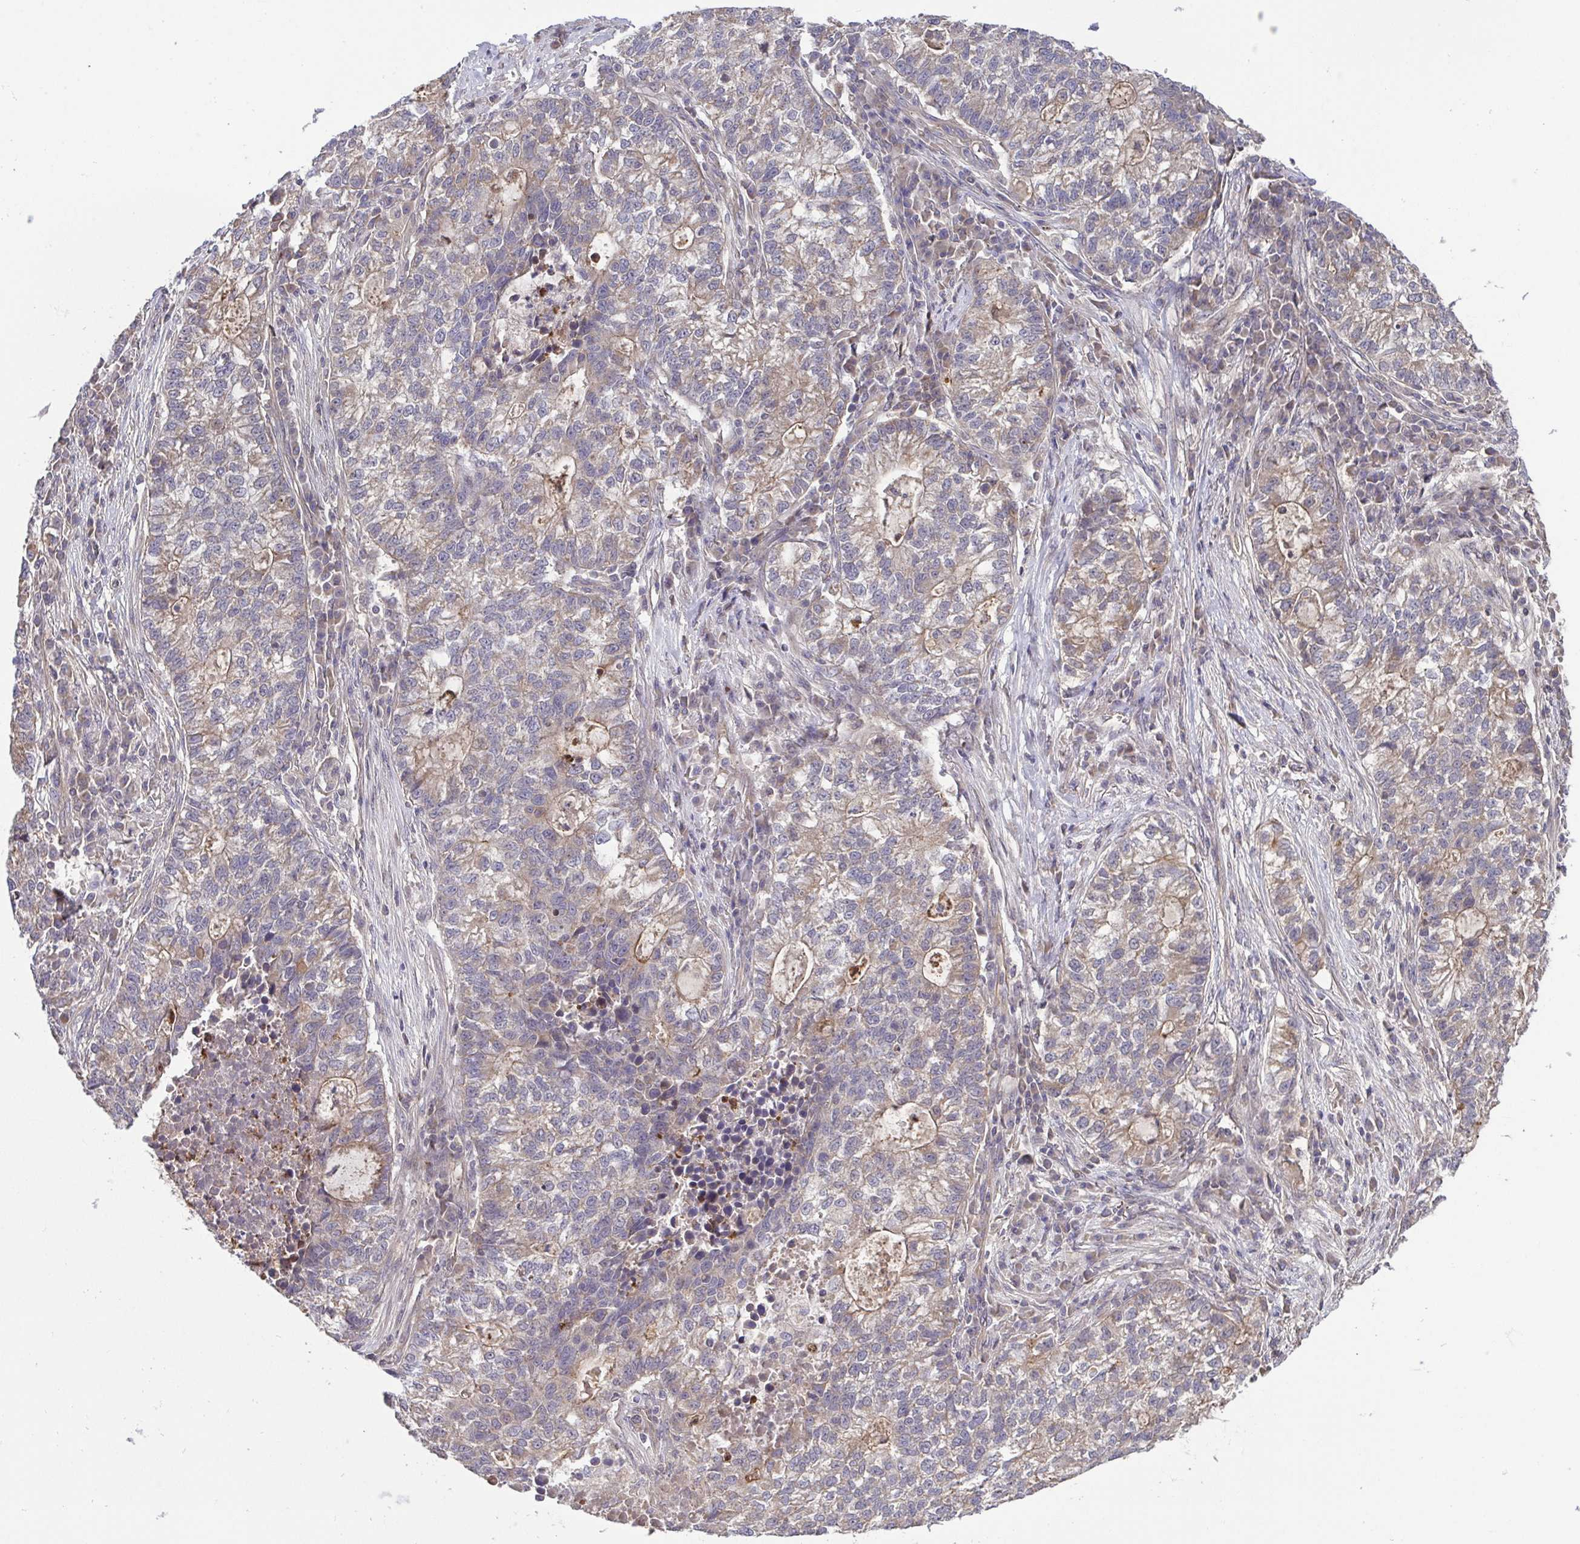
{"staining": {"intensity": "weak", "quantity": "25%-75%", "location": "cytoplasmic/membranous"}, "tissue": "lung cancer", "cell_type": "Tumor cells", "image_type": "cancer", "snomed": [{"axis": "morphology", "description": "Adenocarcinoma, NOS"}, {"axis": "topography", "description": "Lung"}], "caption": "This image demonstrates immunohistochemistry staining of lung cancer, with low weak cytoplasmic/membranous staining in approximately 25%-75% of tumor cells.", "gene": "OSBPL7", "patient": {"sex": "male", "age": 57}}